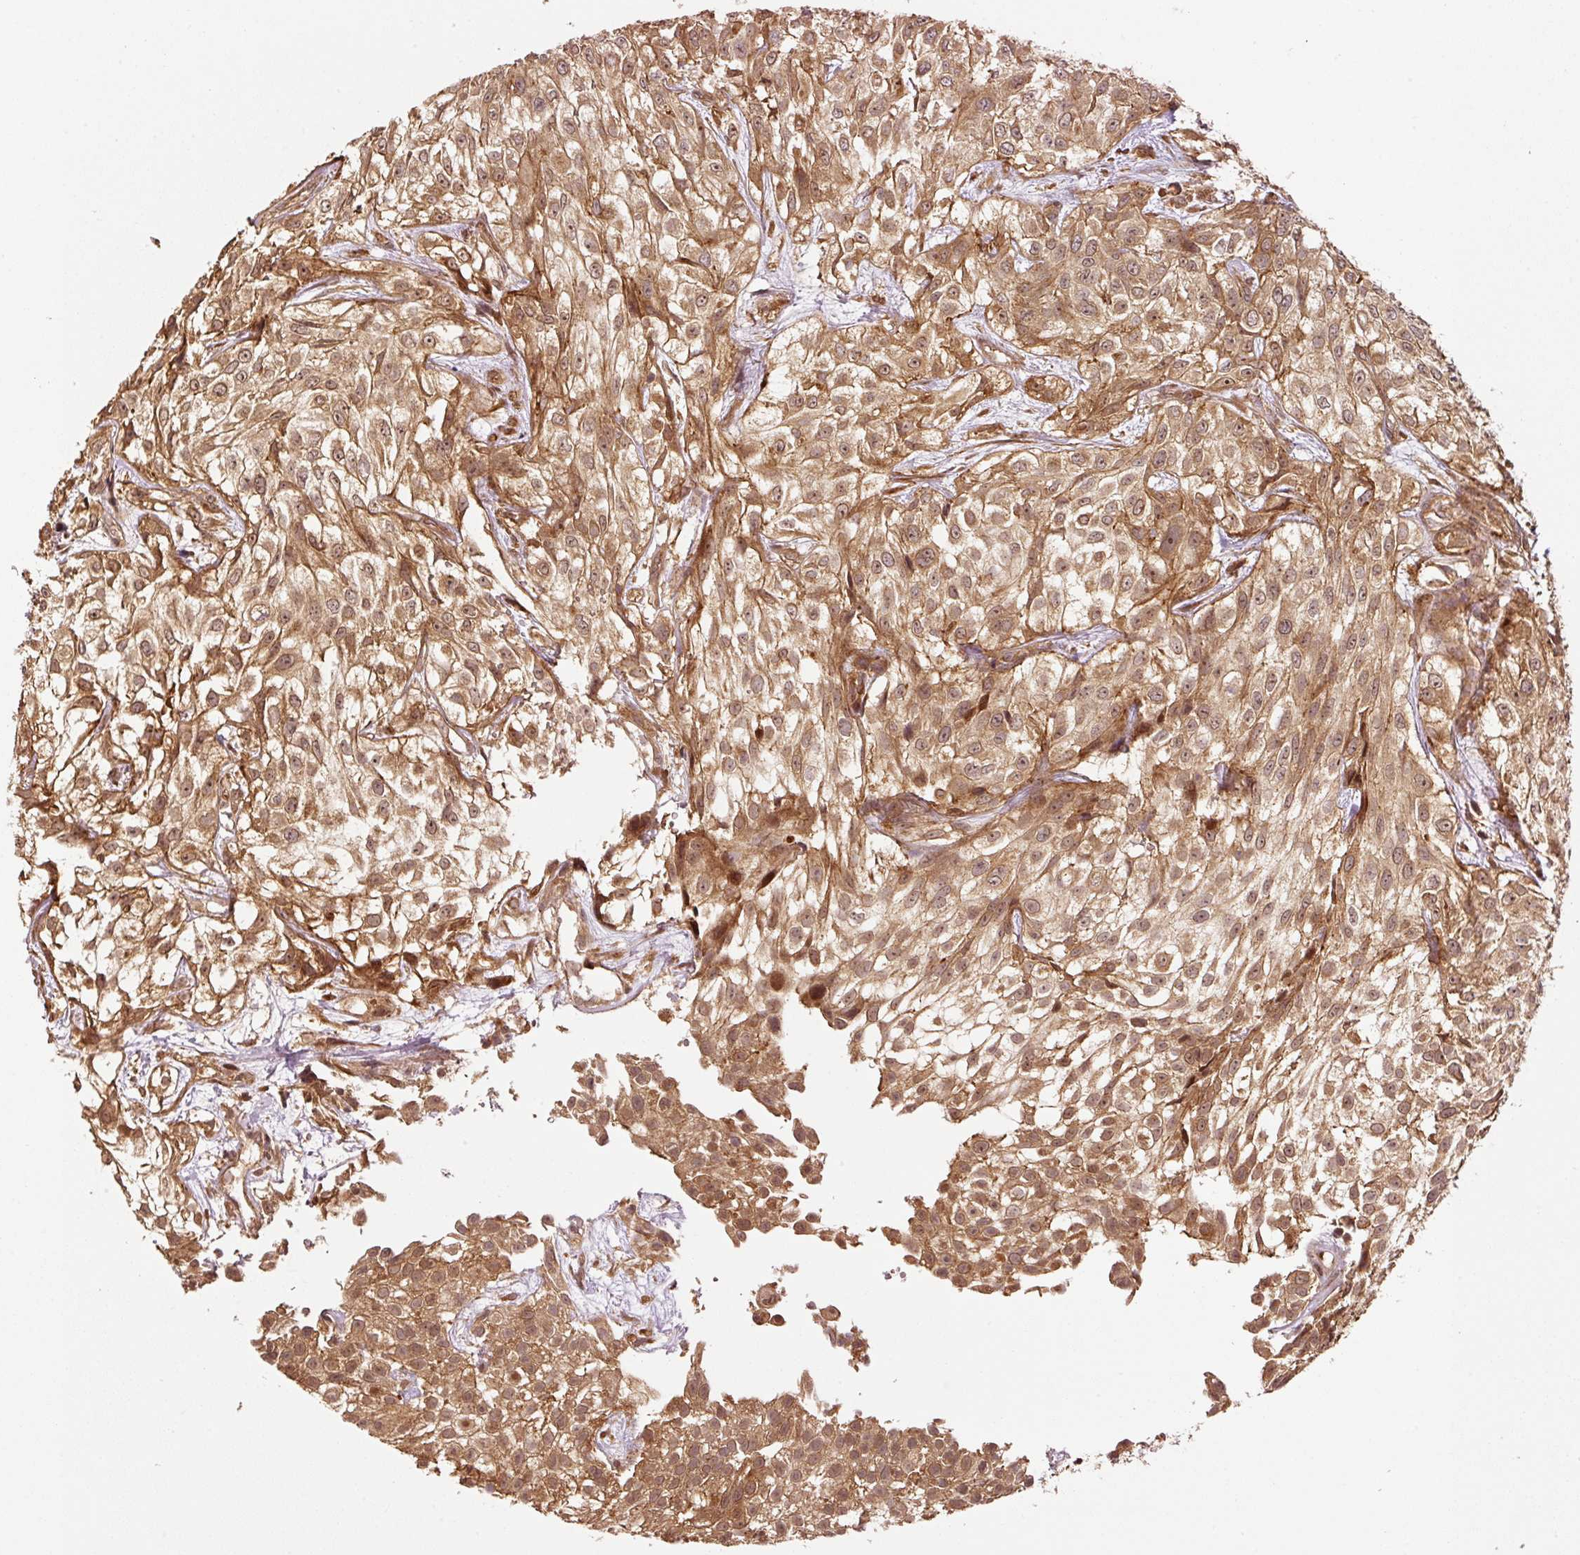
{"staining": {"intensity": "strong", "quantity": ">75%", "location": "cytoplasmic/membranous,nuclear"}, "tissue": "urothelial cancer", "cell_type": "Tumor cells", "image_type": "cancer", "snomed": [{"axis": "morphology", "description": "Urothelial carcinoma, High grade"}, {"axis": "topography", "description": "Urinary bladder"}], "caption": "Urothelial cancer stained for a protein (brown) shows strong cytoplasmic/membranous and nuclear positive staining in about >75% of tumor cells.", "gene": "OXER1", "patient": {"sex": "male", "age": 56}}